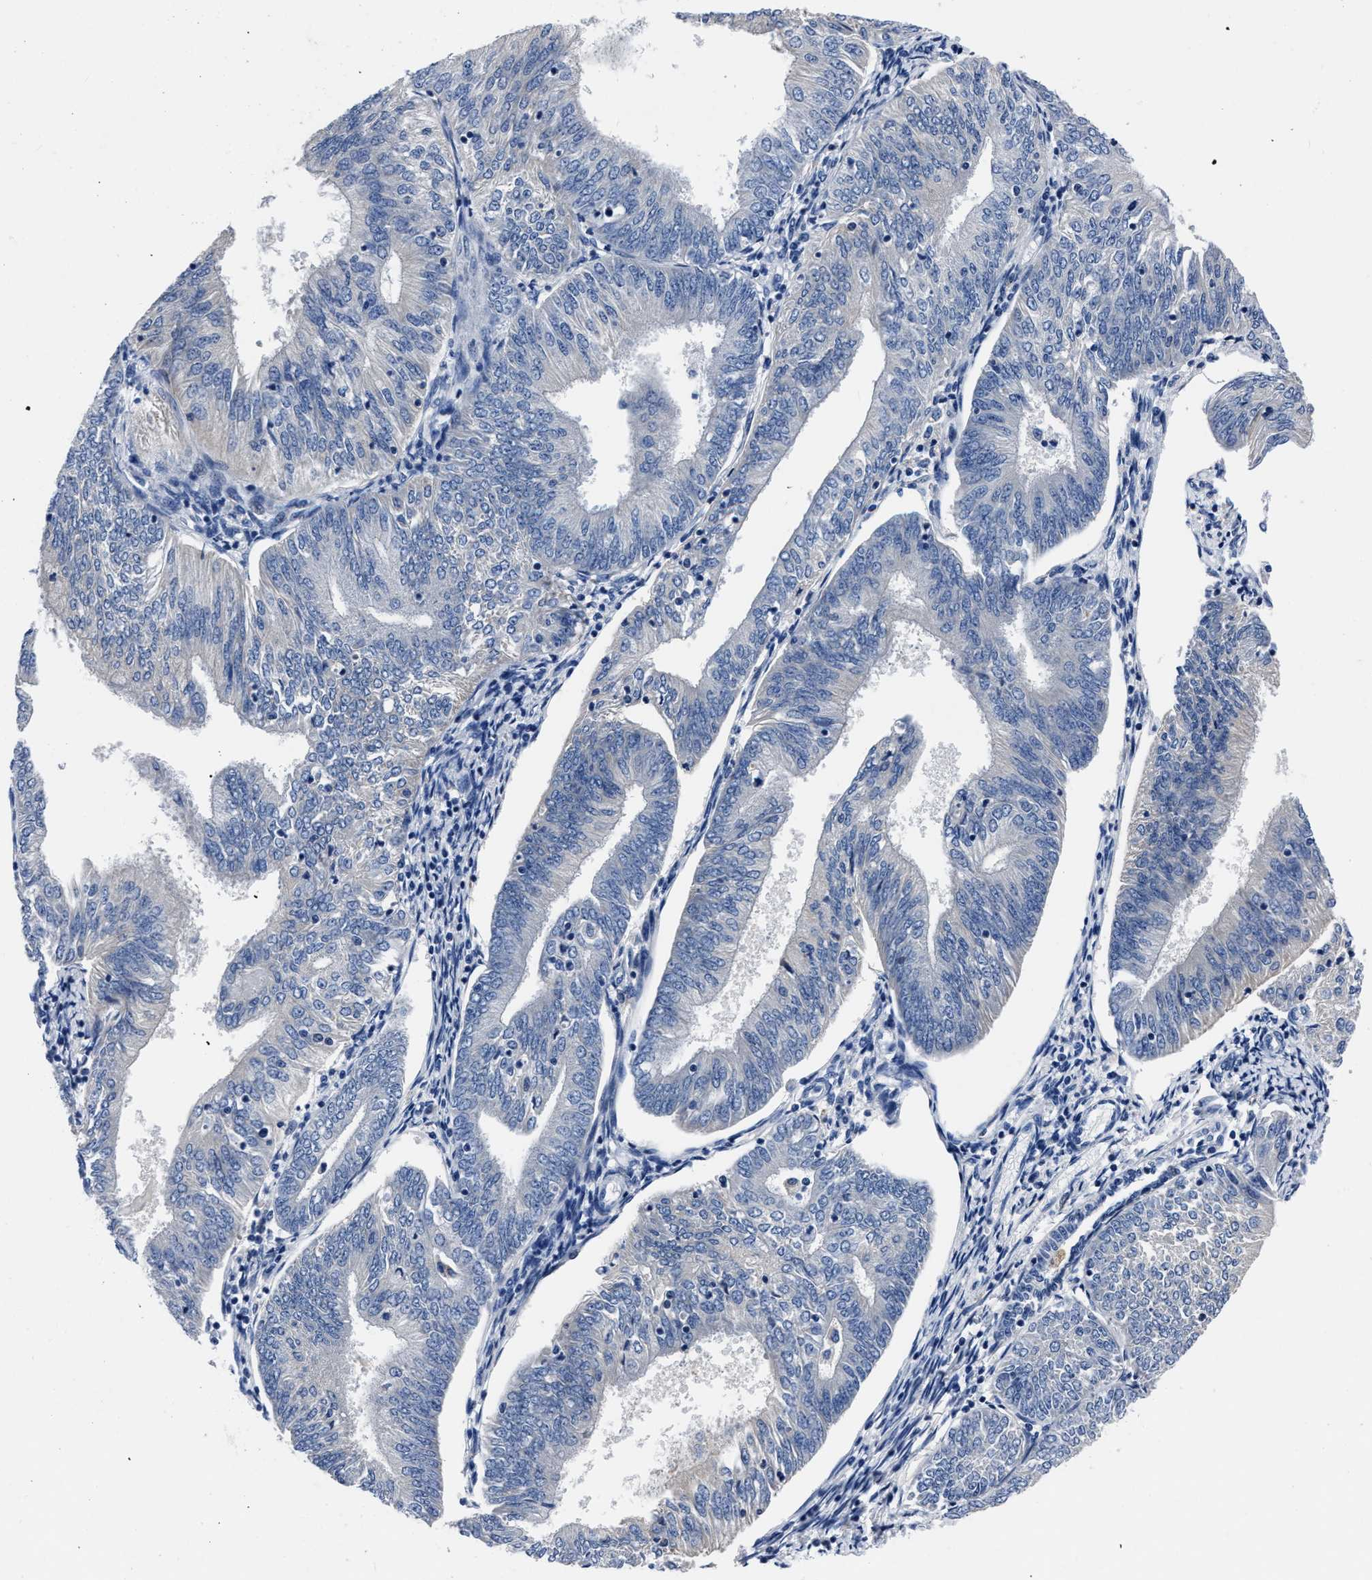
{"staining": {"intensity": "negative", "quantity": "none", "location": "none"}, "tissue": "endometrial cancer", "cell_type": "Tumor cells", "image_type": "cancer", "snomed": [{"axis": "morphology", "description": "Adenocarcinoma, NOS"}, {"axis": "topography", "description": "Endometrium"}], "caption": "There is no significant expression in tumor cells of endometrial adenocarcinoma.", "gene": "MOV10L1", "patient": {"sex": "female", "age": 58}}